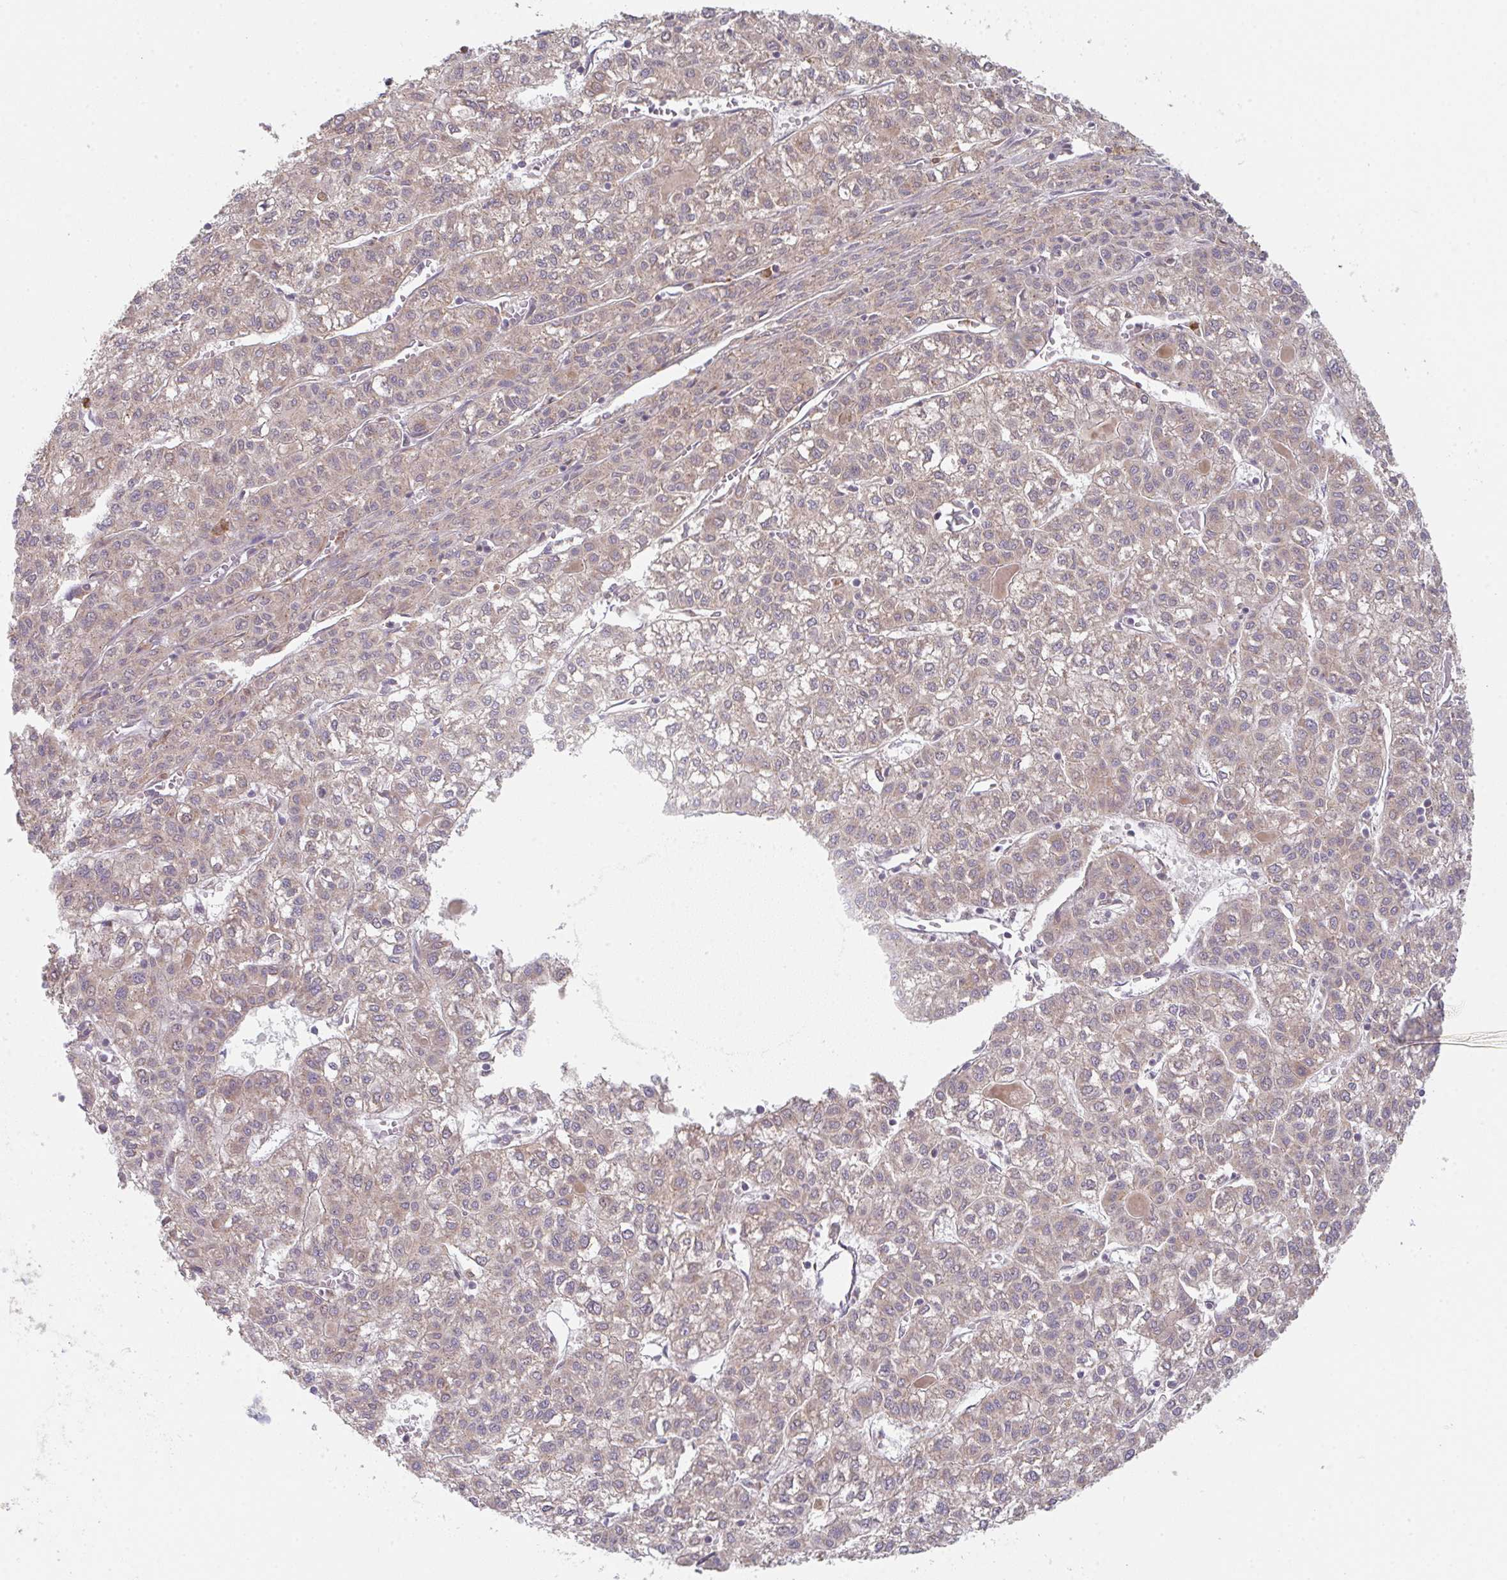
{"staining": {"intensity": "weak", "quantity": ">75%", "location": "cytoplasmic/membranous"}, "tissue": "liver cancer", "cell_type": "Tumor cells", "image_type": "cancer", "snomed": [{"axis": "morphology", "description": "Carcinoma, Hepatocellular, NOS"}, {"axis": "topography", "description": "Liver"}], "caption": "Liver cancer stained for a protein demonstrates weak cytoplasmic/membranous positivity in tumor cells.", "gene": "TSPAN31", "patient": {"sex": "female", "age": 43}}